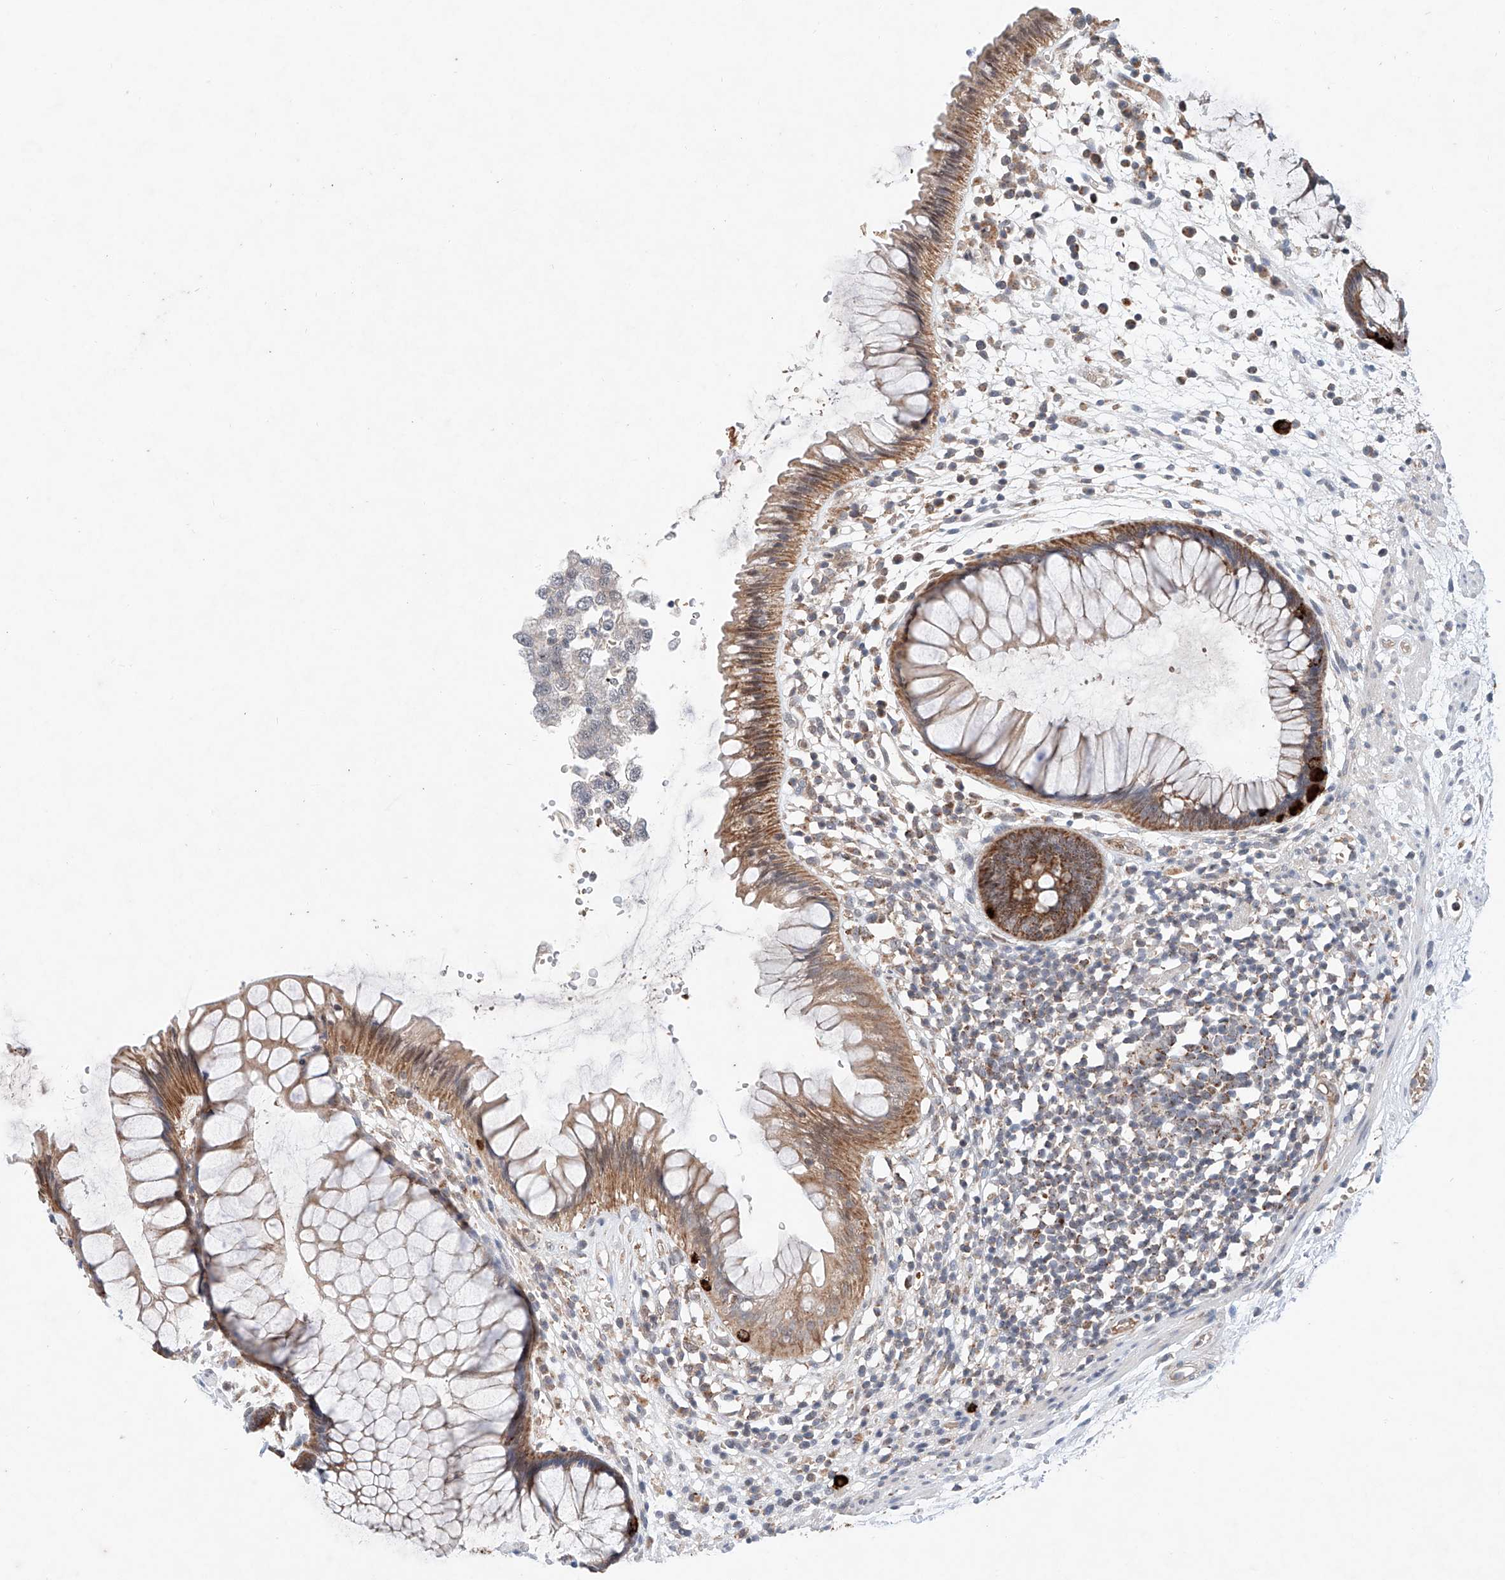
{"staining": {"intensity": "moderate", "quantity": ">75%", "location": "cytoplasmic/membranous"}, "tissue": "rectum", "cell_type": "Glandular cells", "image_type": "normal", "snomed": [{"axis": "morphology", "description": "Normal tissue, NOS"}, {"axis": "topography", "description": "Rectum"}], "caption": "Benign rectum reveals moderate cytoplasmic/membranous expression in approximately >75% of glandular cells, visualized by immunohistochemistry.", "gene": "FASTK", "patient": {"sex": "male", "age": 51}}